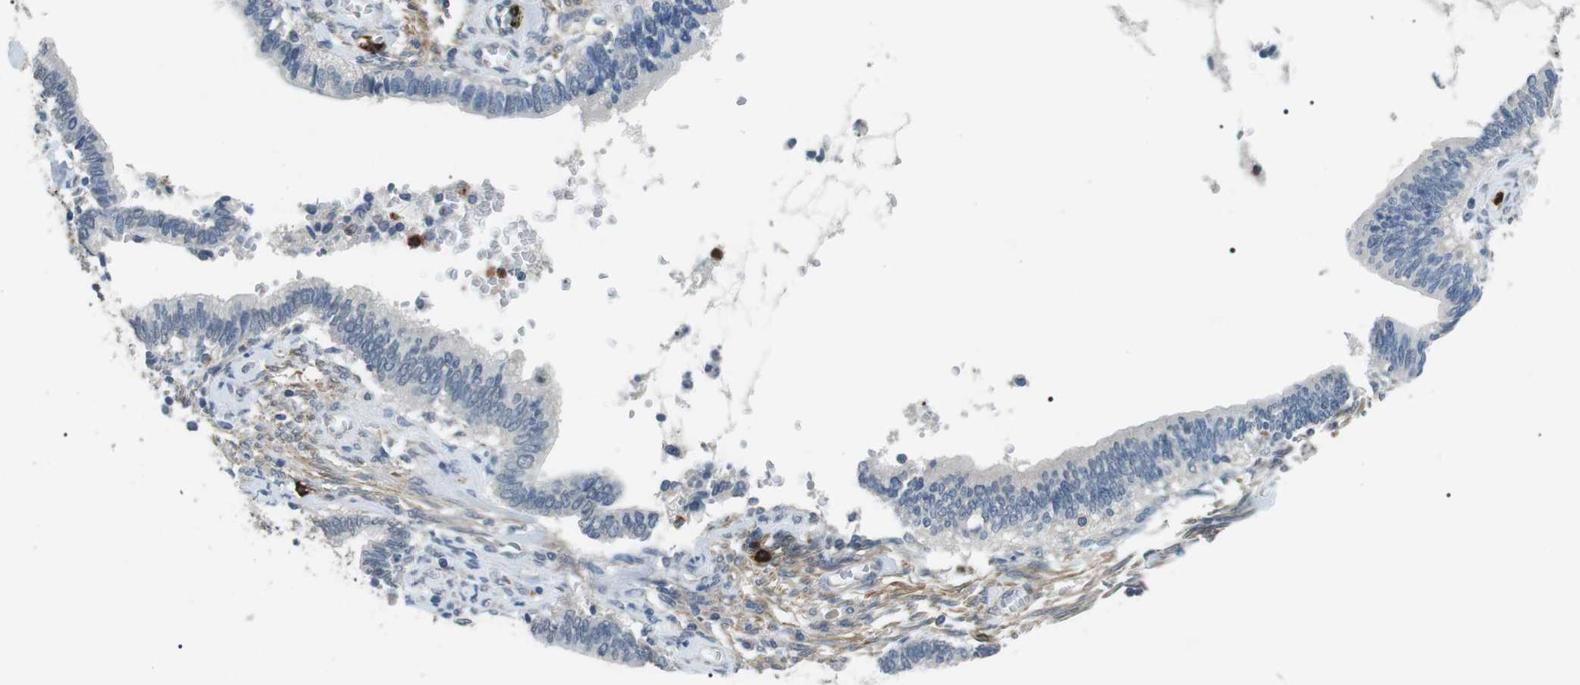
{"staining": {"intensity": "negative", "quantity": "none", "location": "none"}, "tissue": "cervical cancer", "cell_type": "Tumor cells", "image_type": "cancer", "snomed": [{"axis": "morphology", "description": "Adenocarcinoma, NOS"}, {"axis": "topography", "description": "Cervix"}], "caption": "High magnification brightfield microscopy of cervical adenocarcinoma stained with DAB (brown) and counterstained with hematoxylin (blue): tumor cells show no significant staining.", "gene": "GZMM", "patient": {"sex": "female", "age": 44}}